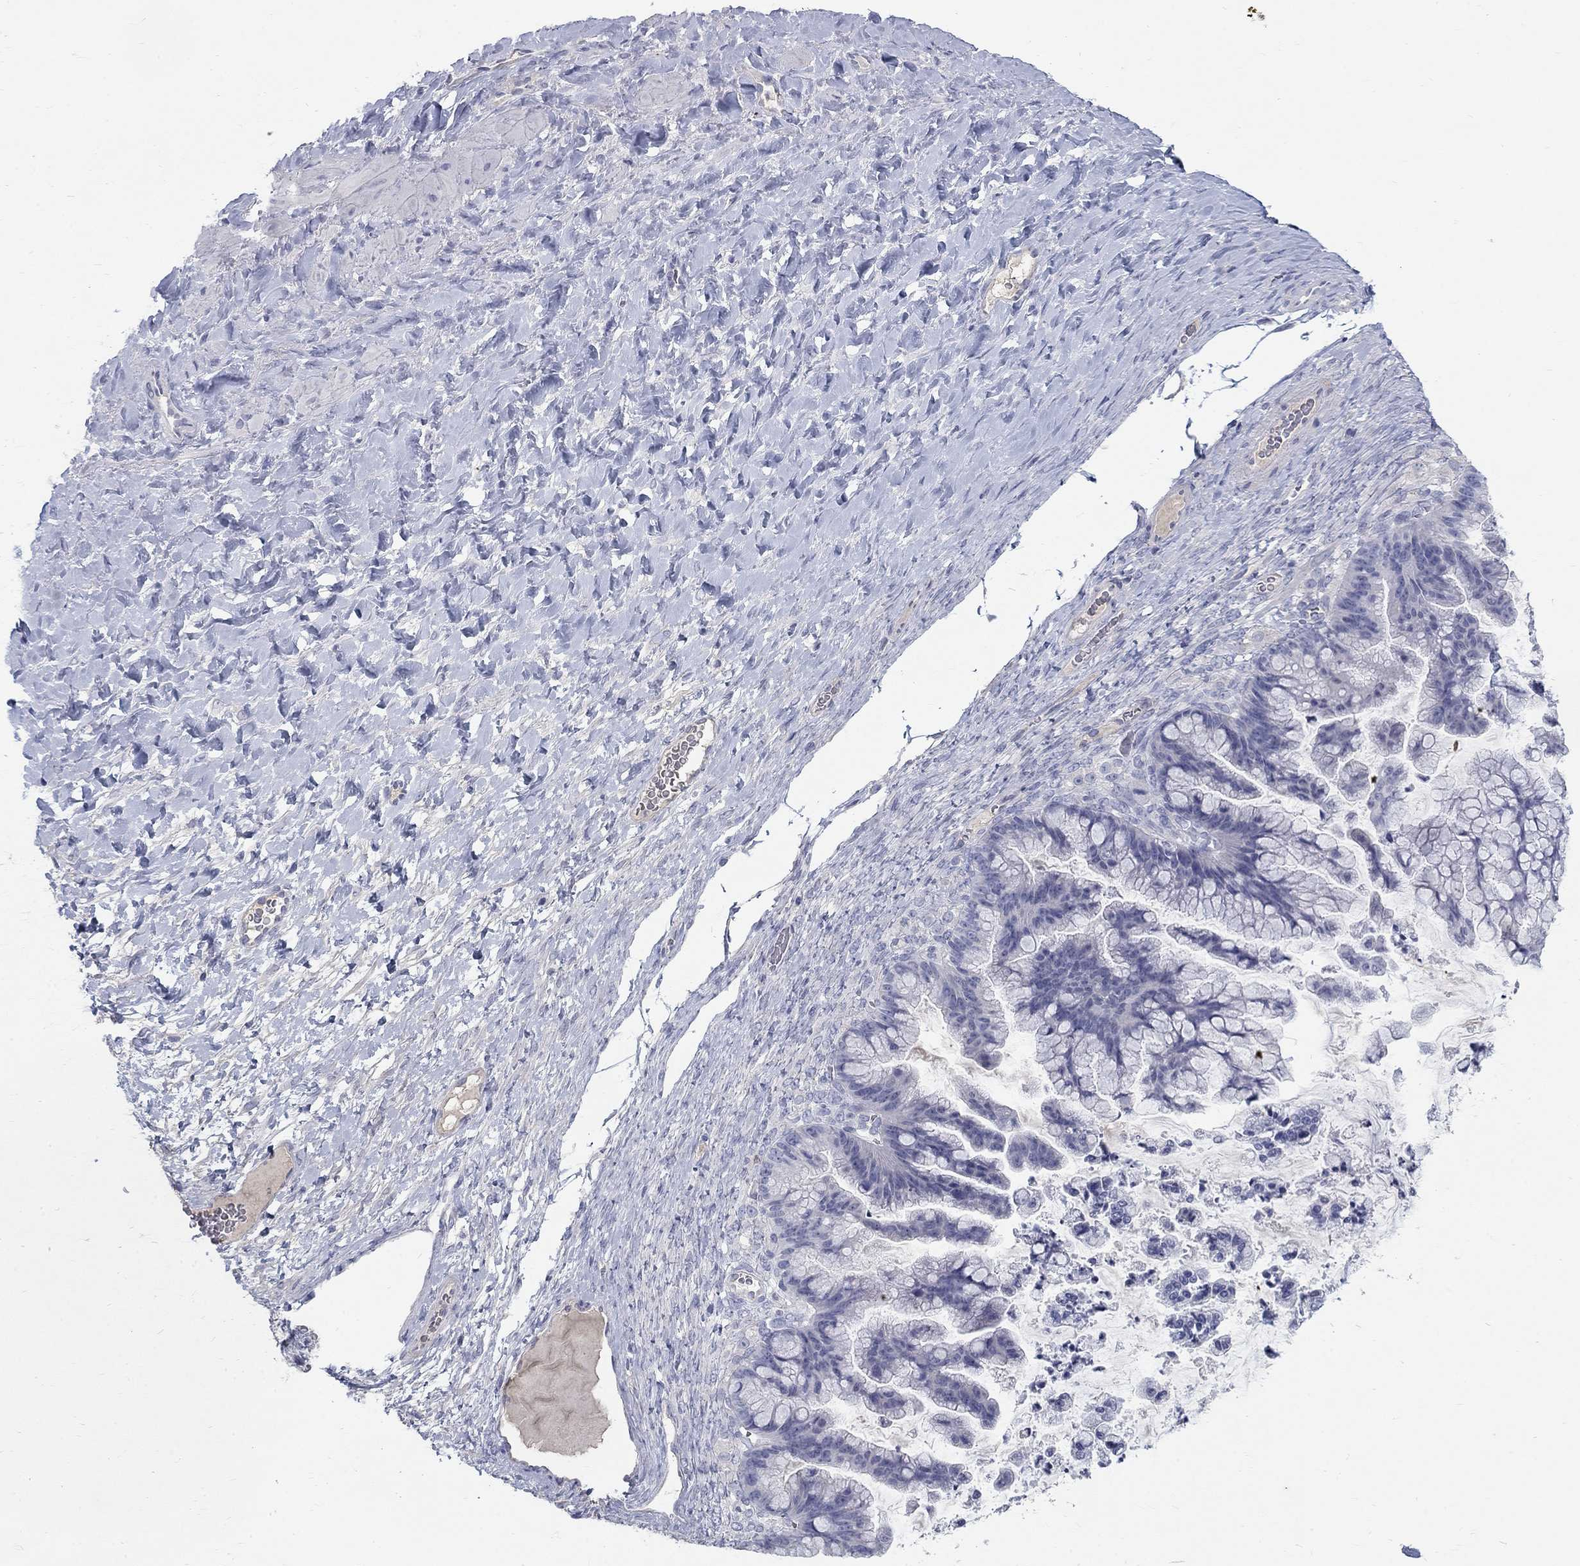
{"staining": {"intensity": "negative", "quantity": "none", "location": "none"}, "tissue": "ovarian cancer", "cell_type": "Tumor cells", "image_type": "cancer", "snomed": [{"axis": "morphology", "description": "Cystadenocarcinoma, mucinous, NOS"}, {"axis": "topography", "description": "Ovary"}], "caption": "This is an immunohistochemistry histopathology image of human ovarian cancer (mucinous cystadenocarcinoma). There is no staining in tumor cells.", "gene": "PTH1R", "patient": {"sex": "female", "age": 67}}